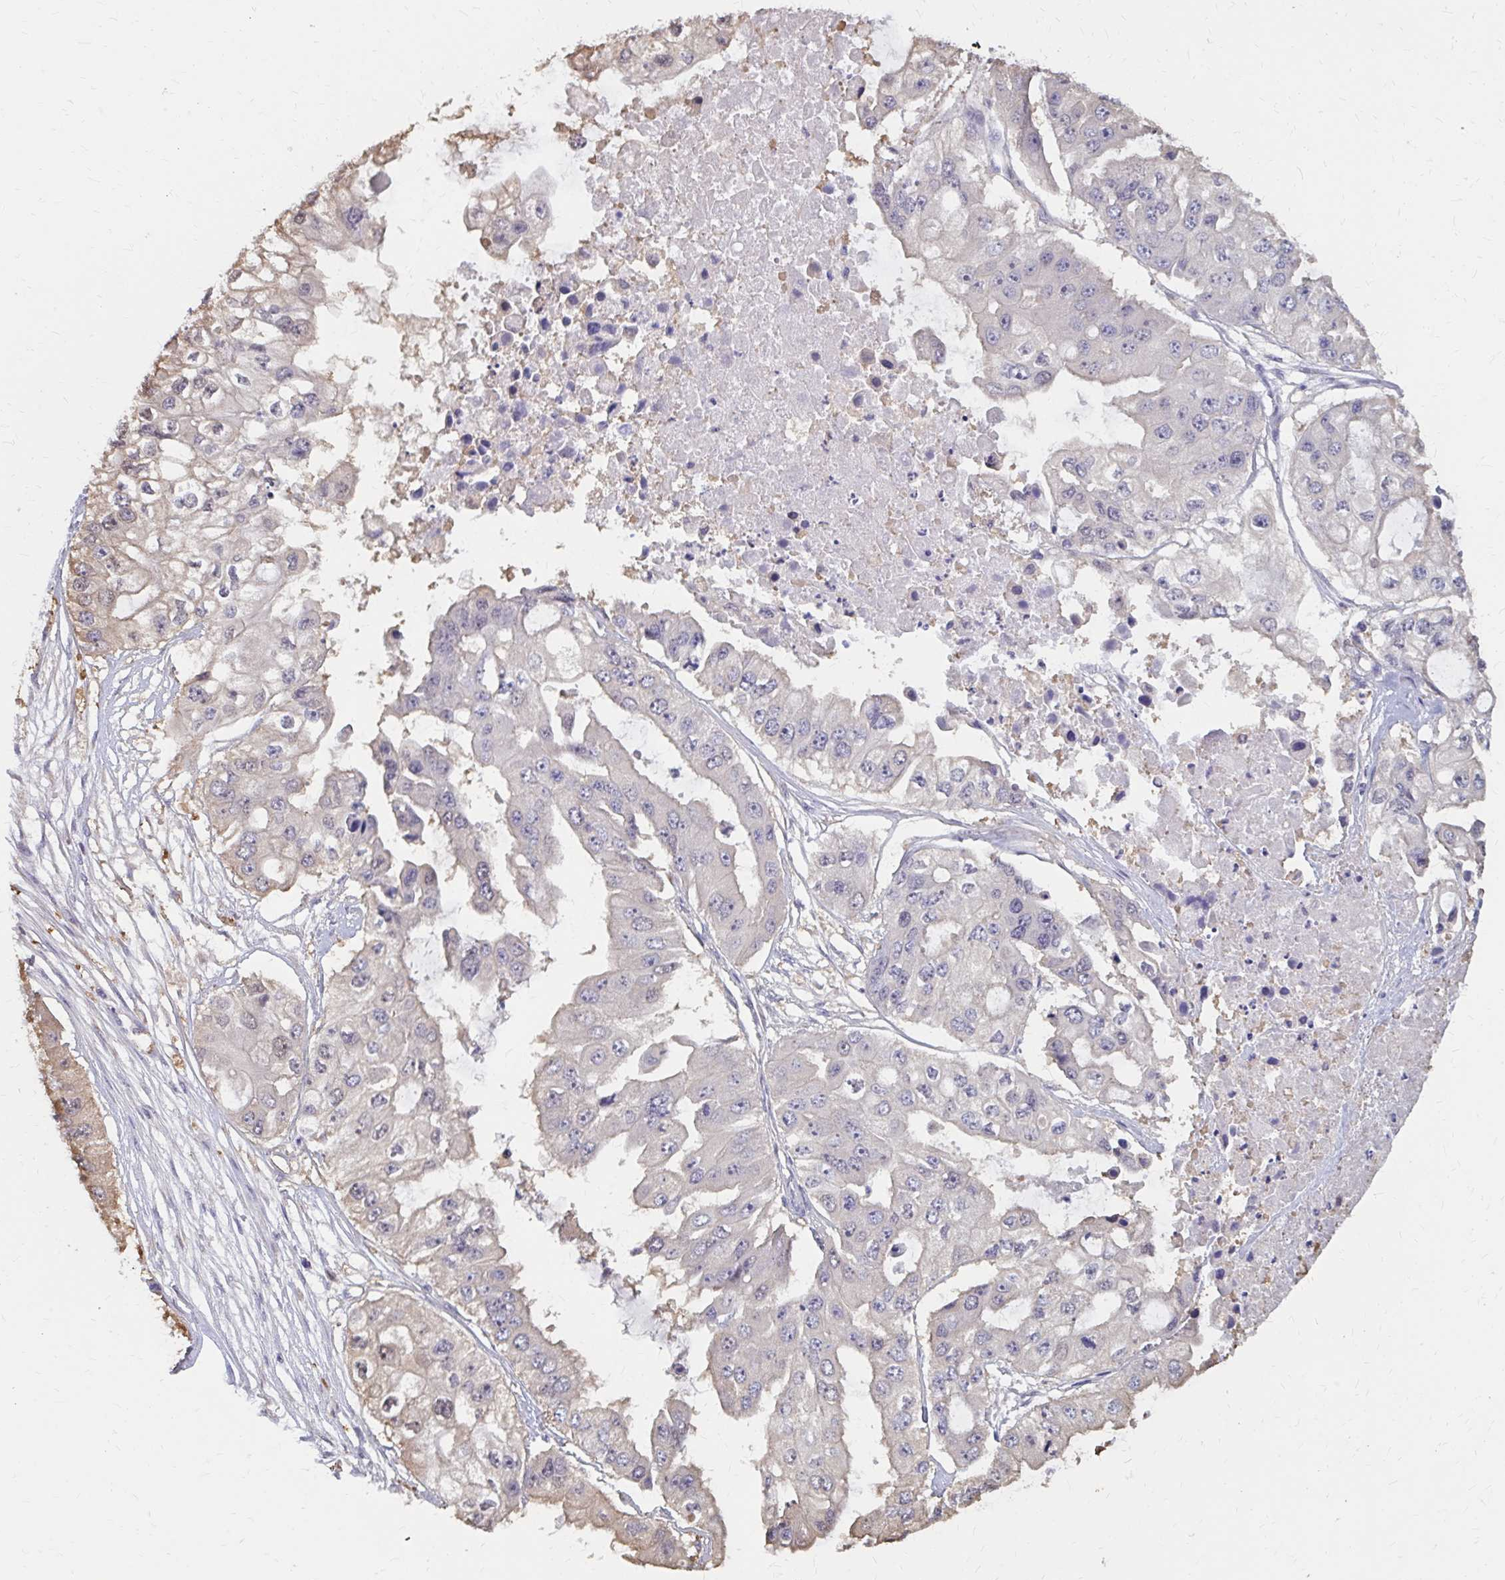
{"staining": {"intensity": "negative", "quantity": "none", "location": "none"}, "tissue": "ovarian cancer", "cell_type": "Tumor cells", "image_type": "cancer", "snomed": [{"axis": "morphology", "description": "Cystadenocarcinoma, serous, NOS"}, {"axis": "topography", "description": "Ovary"}], "caption": "A high-resolution histopathology image shows IHC staining of ovarian cancer, which exhibits no significant staining in tumor cells.", "gene": "IFI44L", "patient": {"sex": "female", "age": 56}}